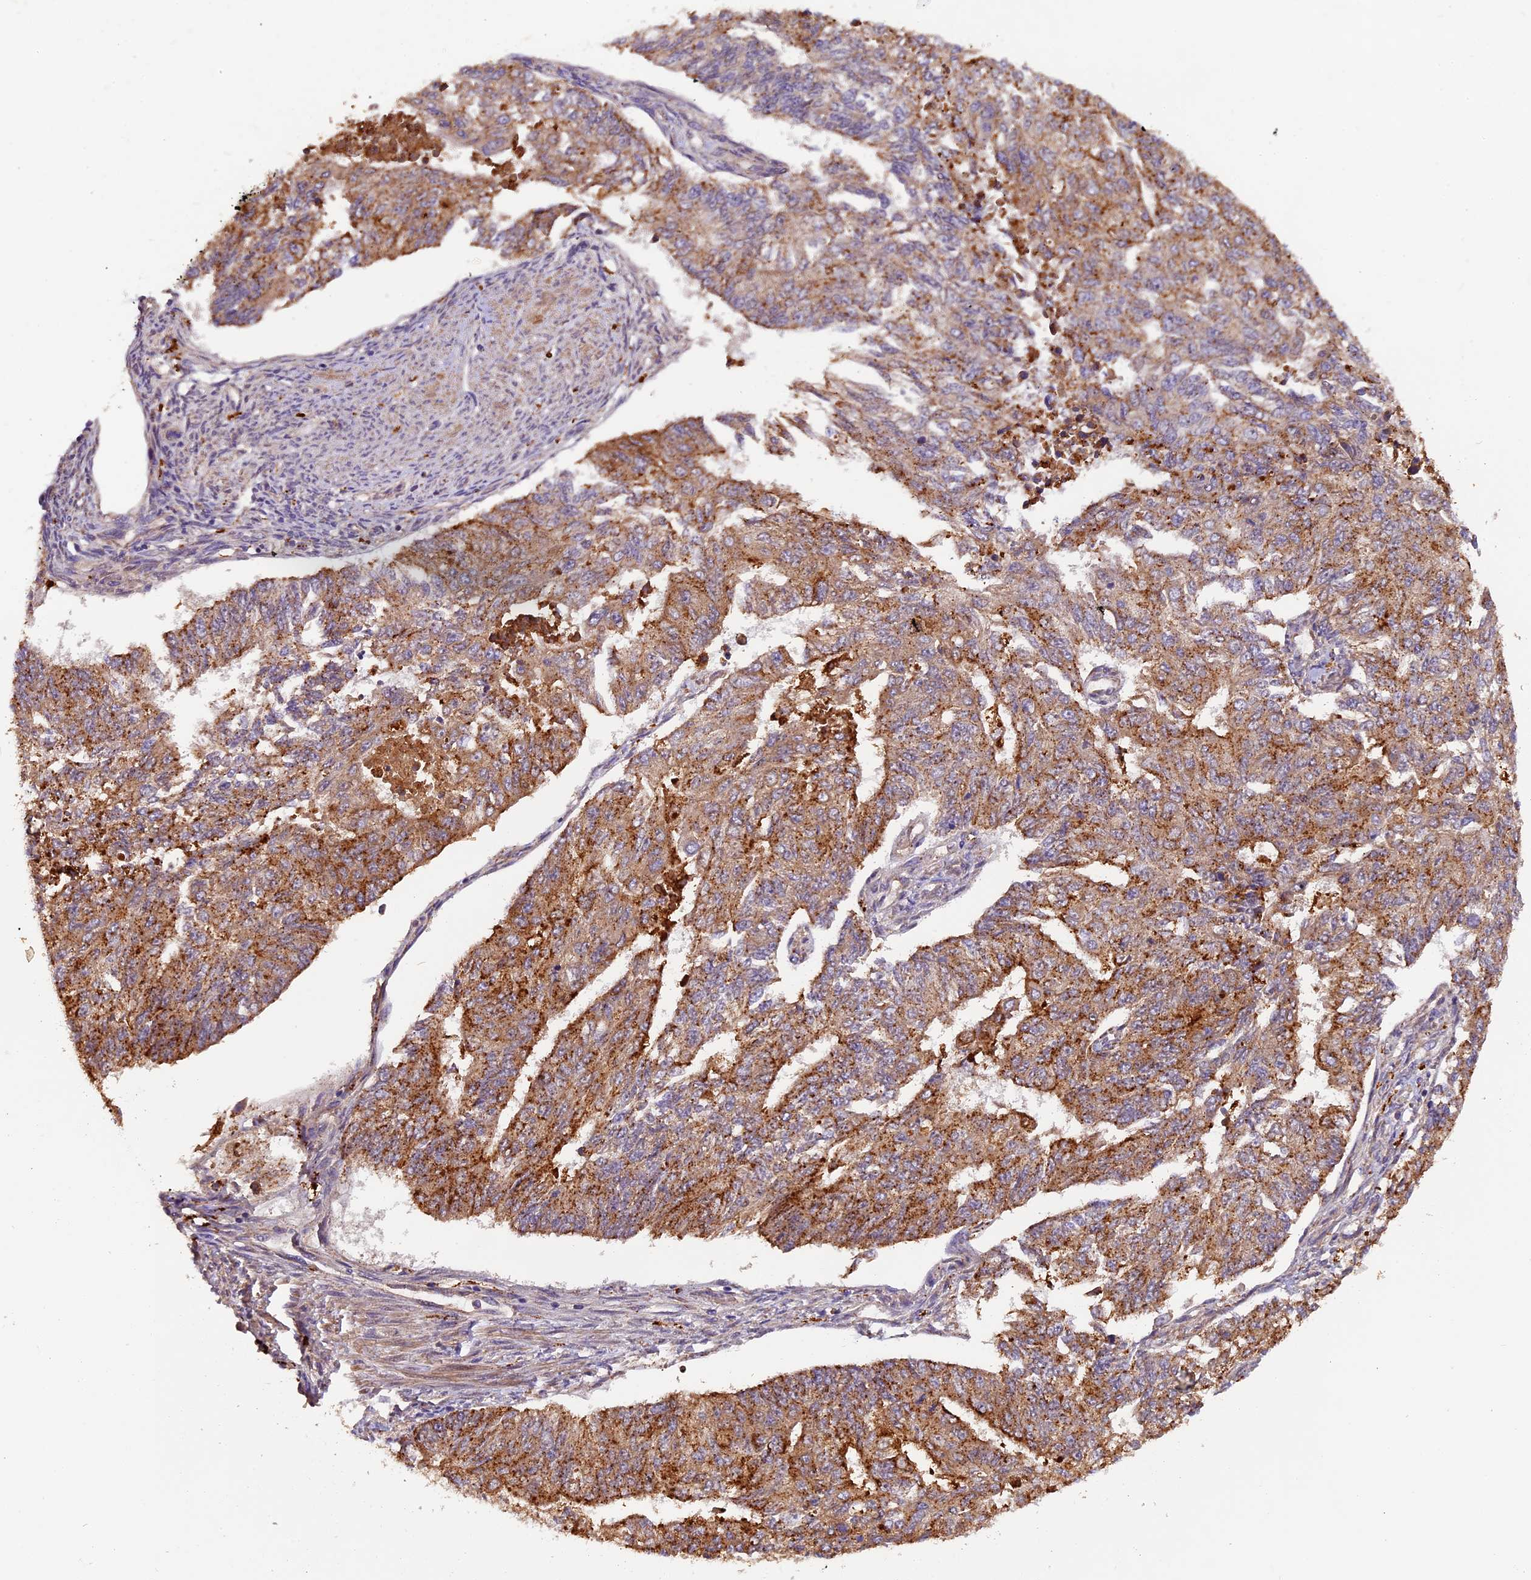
{"staining": {"intensity": "moderate", "quantity": ">75%", "location": "cytoplasmic/membranous"}, "tissue": "endometrial cancer", "cell_type": "Tumor cells", "image_type": "cancer", "snomed": [{"axis": "morphology", "description": "Adenocarcinoma, NOS"}, {"axis": "topography", "description": "Endometrium"}], "caption": "IHC (DAB (3,3'-diaminobenzidine)) staining of human endometrial cancer (adenocarcinoma) demonstrates moderate cytoplasmic/membranous protein staining in approximately >75% of tumor cells.", "gene": "COPE", "patient": {"sex": "female", "age": 32}}